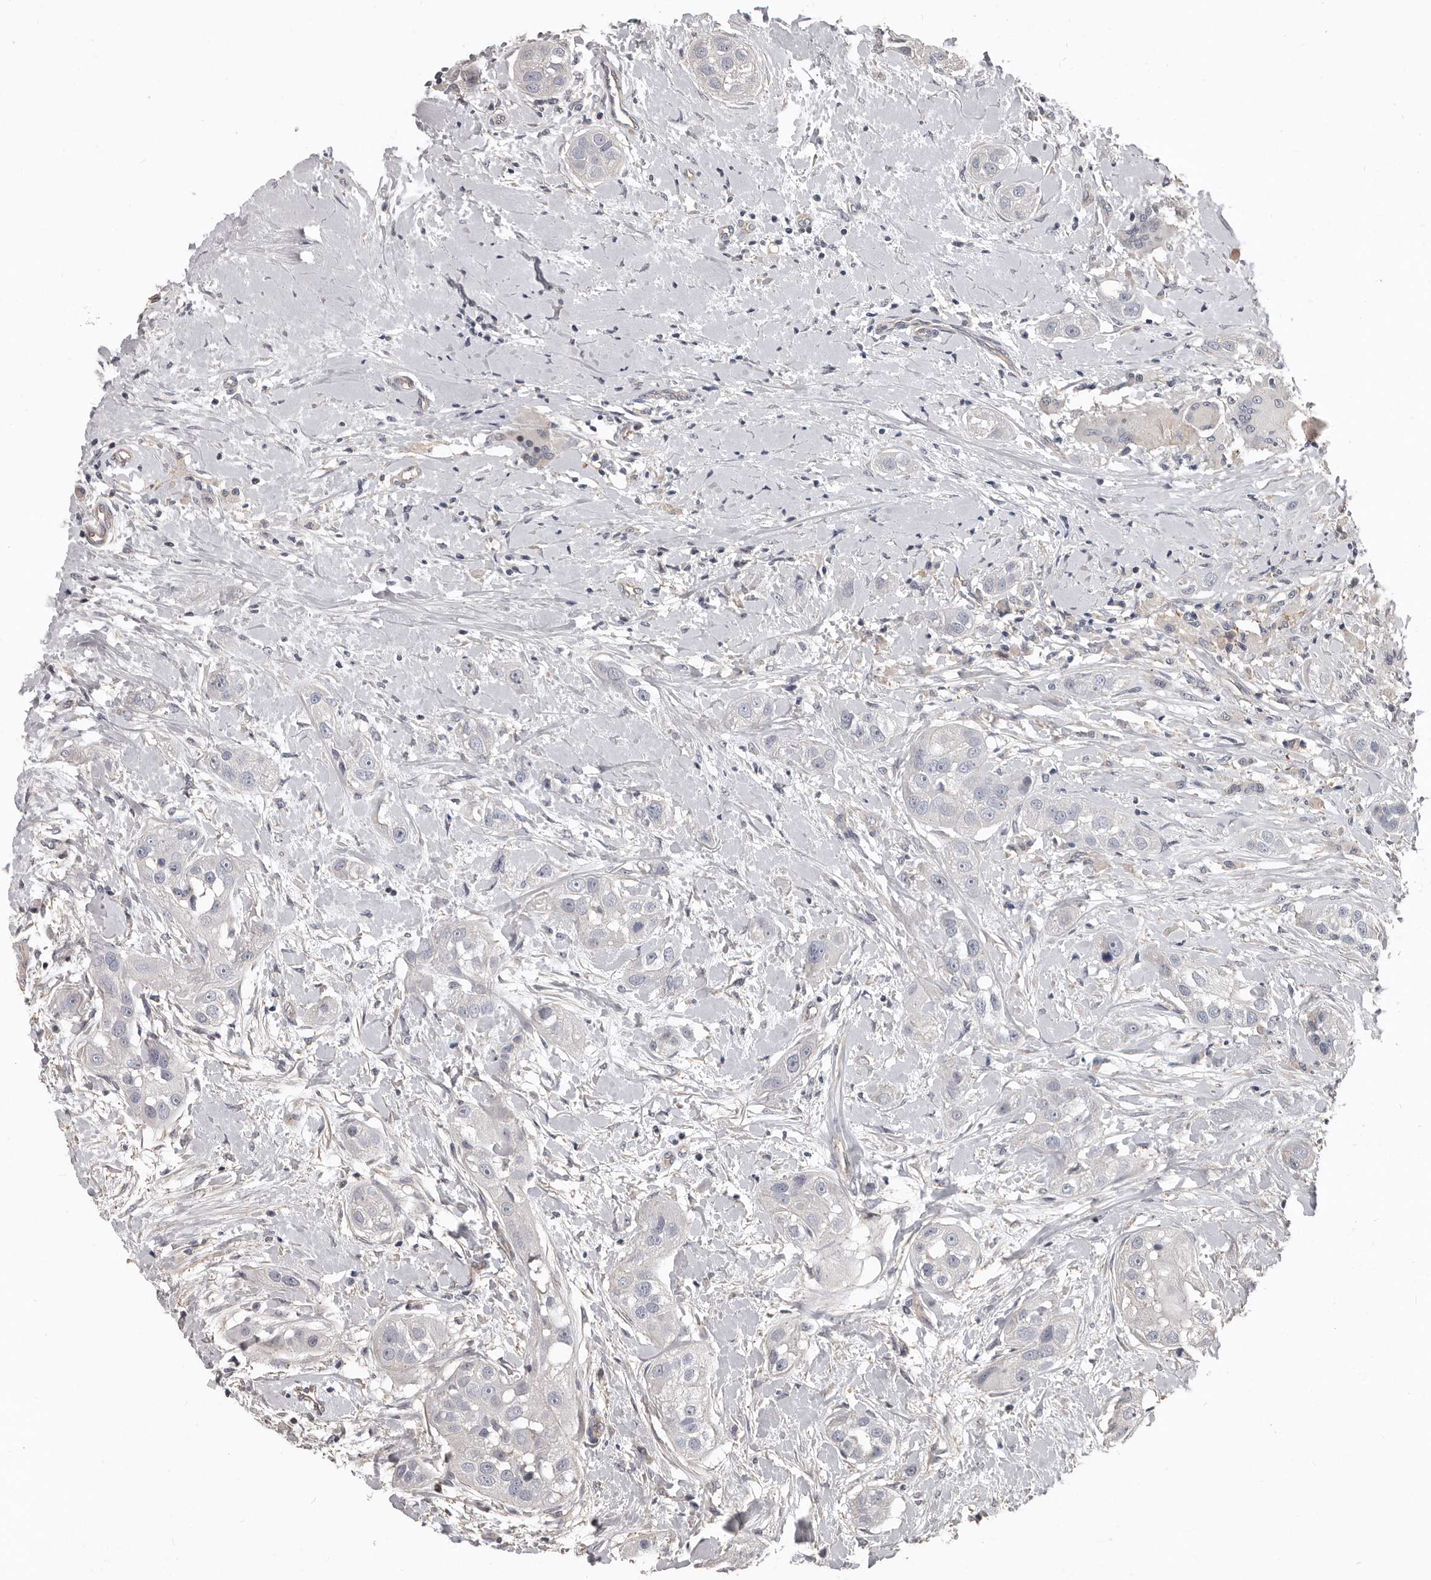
{"staining": {"intensity": "negative", "quantity": "none", "location": "none"}, "tissue": "head and neck cancer", "cell_type": "Tumor cells", "image_type": "cancer", "snomed": [{"axis": "morphology", "description": "Normal tissue, NOS"}, {"axis": "morphology", "description": "Squamous cell carcinoma, NOS"}, {"axis": "topography", "description": "Skeletal muscle"}, {"axis": "topography", "description": "Head-Neck"}], "caption": "Head and neck squamous cell carcinoma was stained to show a protein in brown. There is no significant staining in tumor cells.", "gene": "RNF217", "patient": {"sex": "male", "age": 51}}